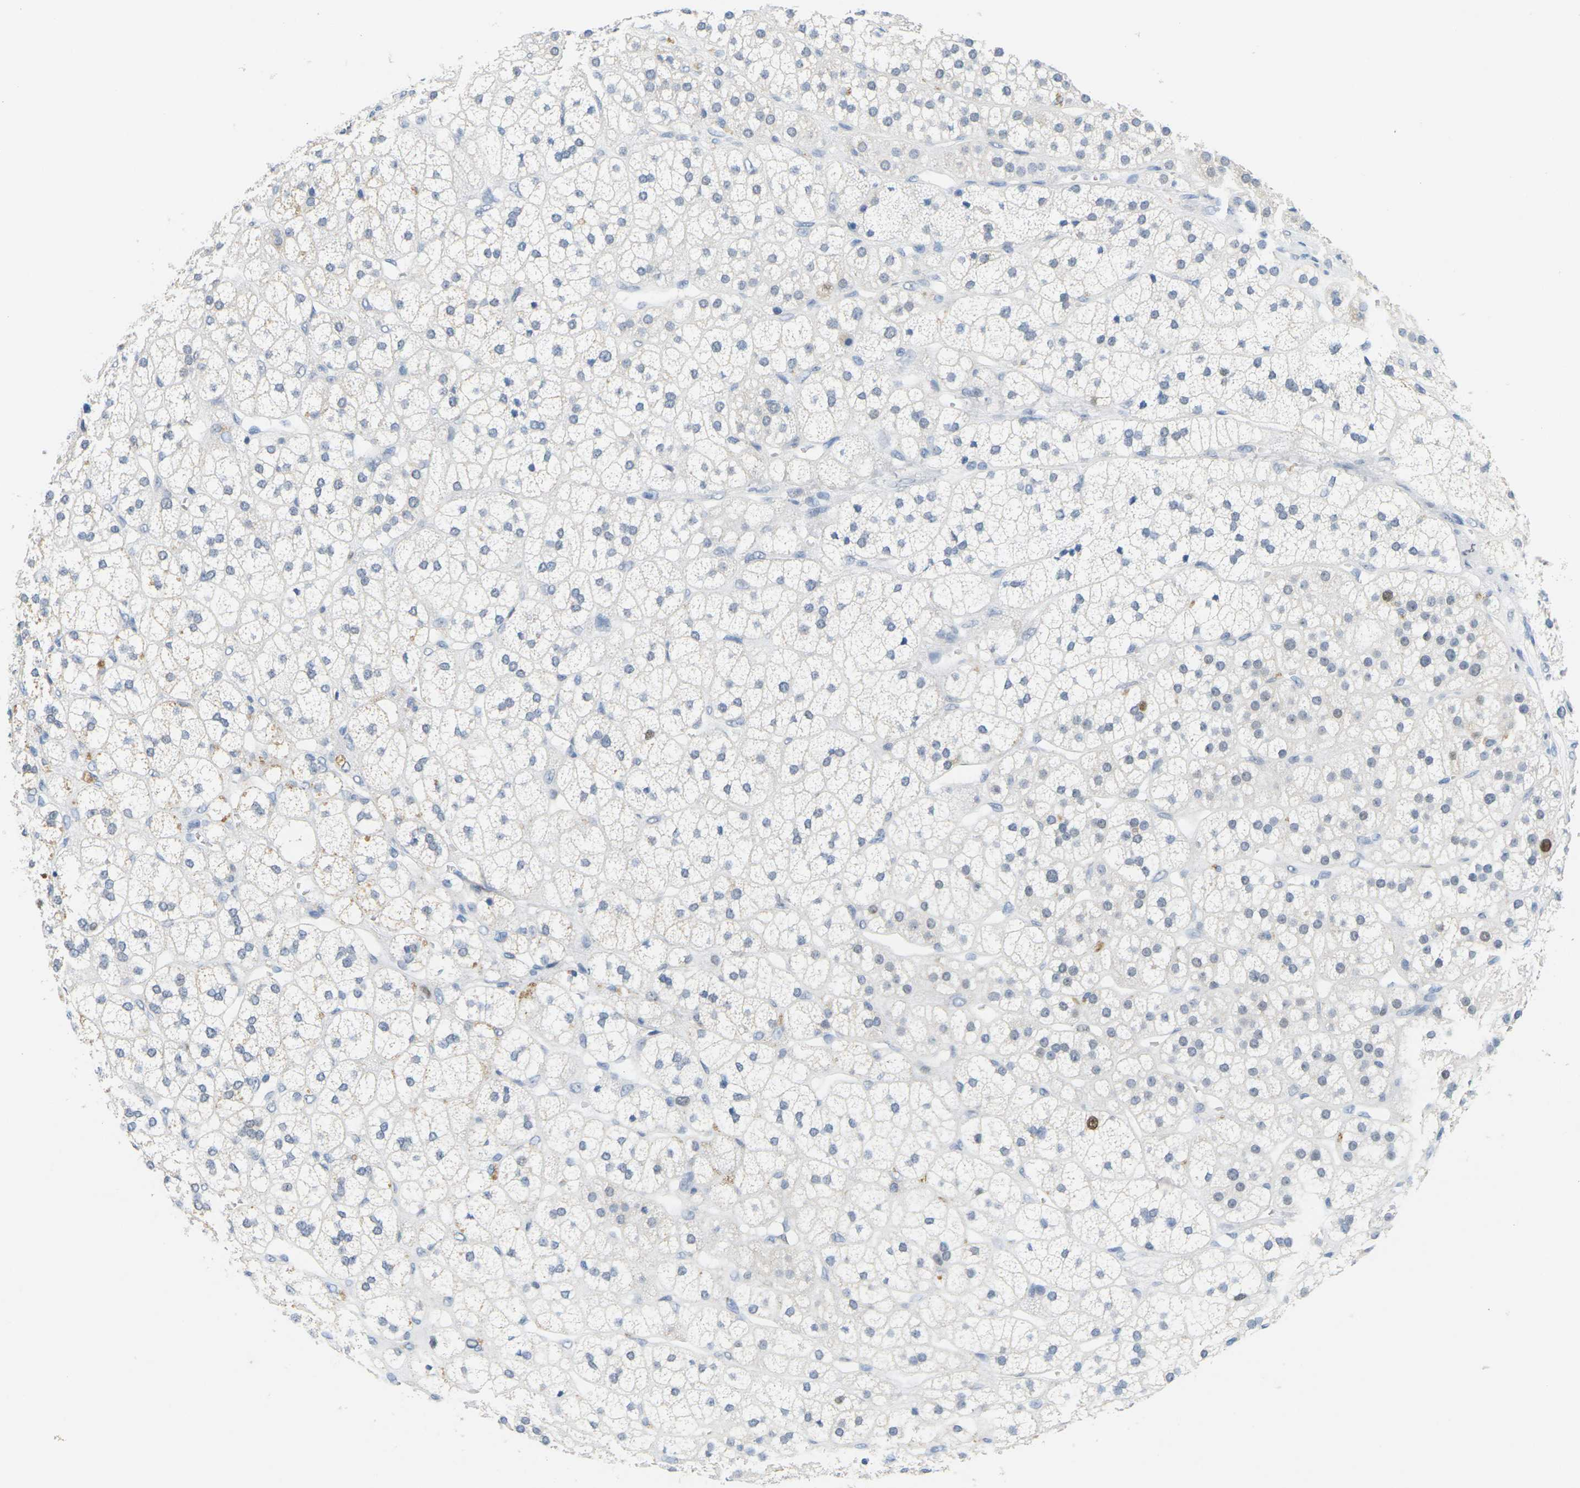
{"staining": {"intensity": "moderate", "quantity": "<25%", "location": "cytoplasmic/membranous,nuclear"}, "tissue": "adrenal gland", "cell_type": "Glandular cells", "image_type": "normal", "snomed": [{"axis": "morphology", "description": "Normal tissue, NOS"}, {"axis": "topography", "description": "Adrenal gland"}], "caption": "Adrenal gland stained with a brown dye shows moderate cytoplasmic/membranous,nuclear positive positivity in approximately <25% of glandular cells.", "gene": "CDK2", "patient": {"sex": "male", "age": 56}}